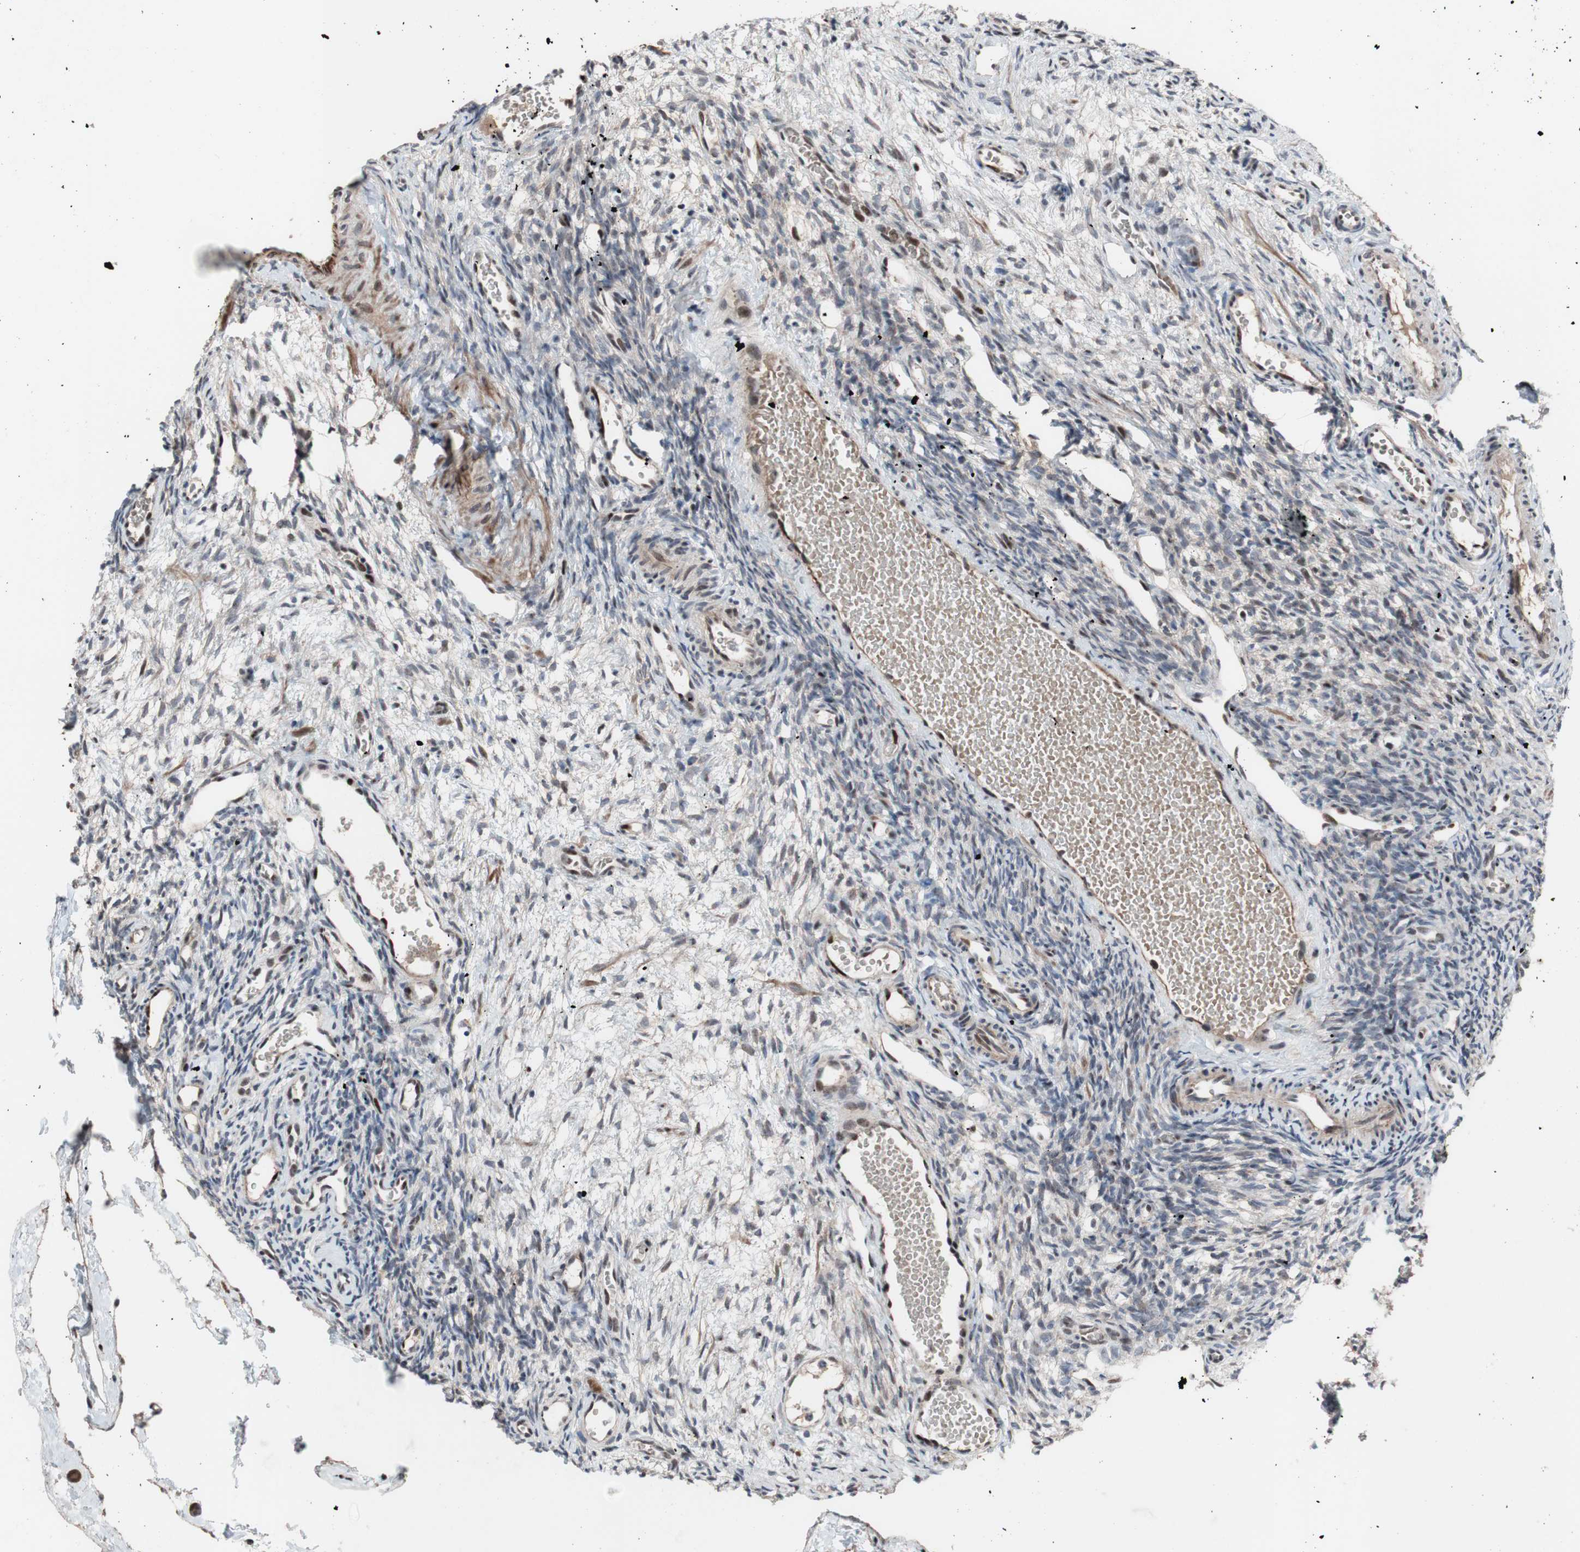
{"staining": {"intensity": "weak", "quantity": "<25%", "location": "nuclear"}, "tissue": "ovary", "cell_type": "Ovarian stroma cells", "image_type": "normal", "snomed": [{"axis": "morphology", "description": "Normal tissue, NOS"}, {"axis": "topography", "description": "Ovary"}], "caption": "There is no significant expression in ovarian stroma cells of ovary. (Stains: DAB (3,3'-diaminobenzidine) immunohistochemistry with hematoxylin counter stain, Microscopy: brightfield microscopy at high magnification).", "gene": "PINX1", "patient": {"sex": "female", "age": 35}}